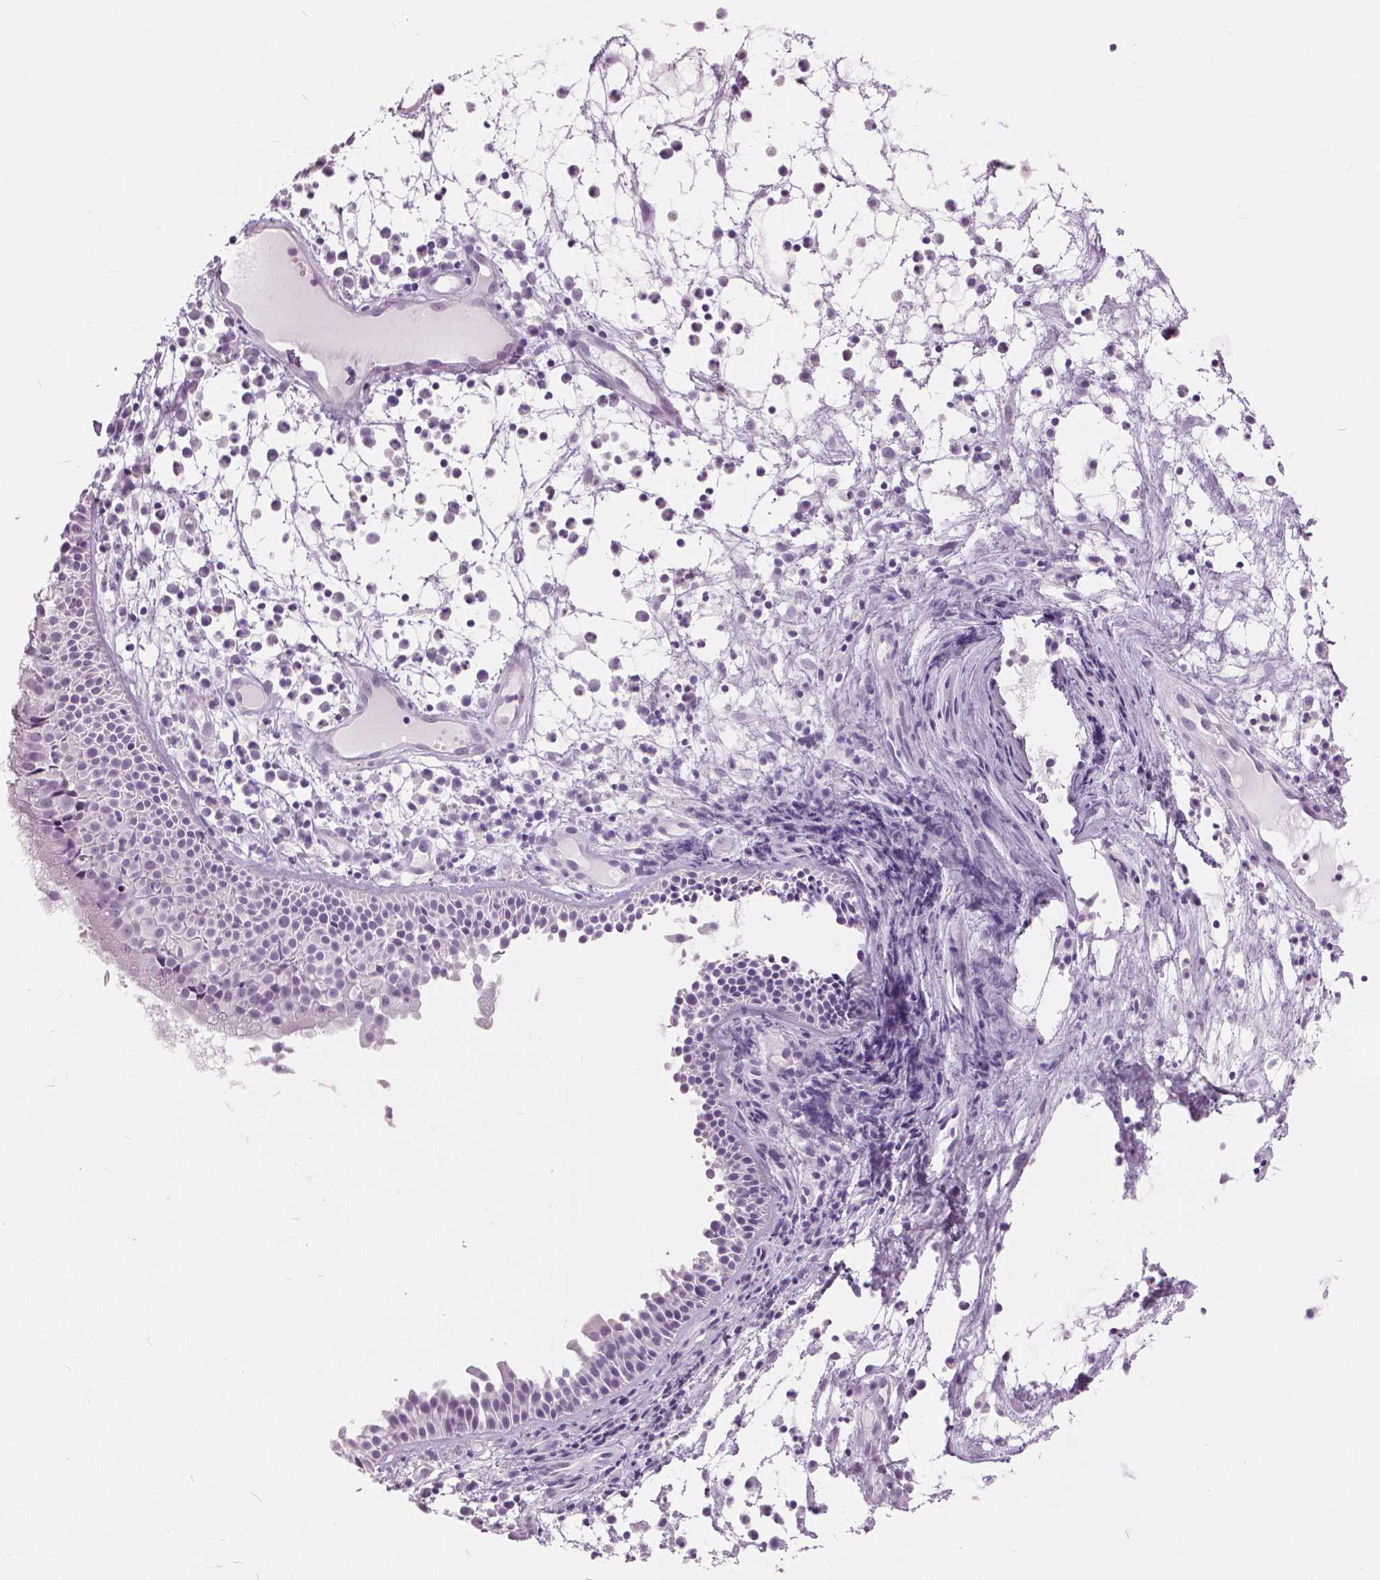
{"staining": {"intensity": "negative", "quantity": "none", "location": "none"}, "tissue": "nasopharynx", "cell_type": "Respiratory epithelial cells", "image_type": "normal", "snomed": [{"axis": "morphology", "description": "Normal tissue, NOS"}, {"axis": "topography", "description": "Nasopharynx"}], "caption": "Immunohistochemical staining of unremarkable human nasopharynx exhibits no significant positivity in respiratory epithelial cells.", "gene": "SFTPD", "patient": {"sex": "male", "age": 31}}